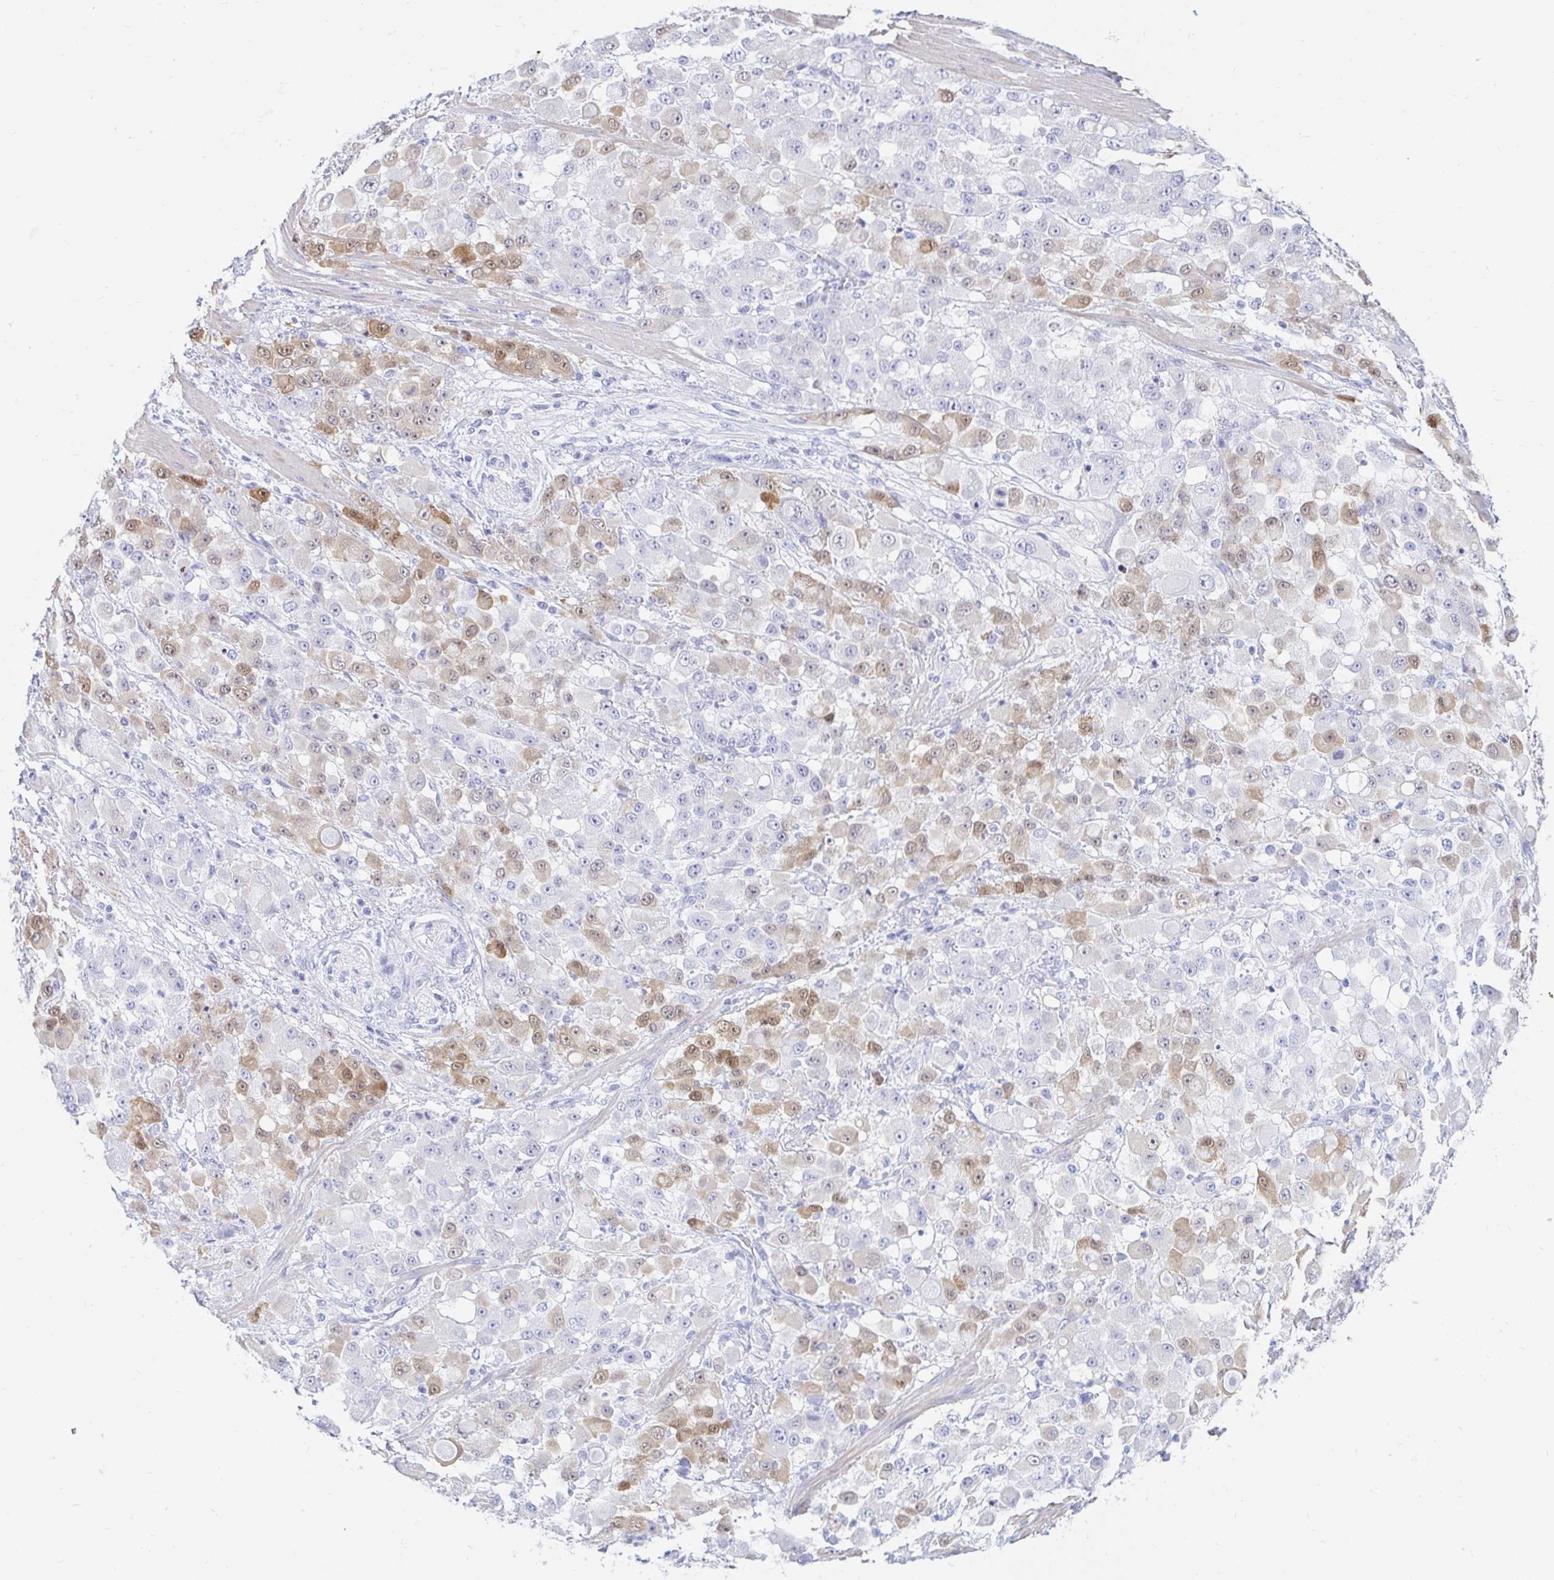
{"staining": {"intensity": "weak", "quantity": "25%-75%", "location": "cytoplasmic/membranous,nuclear"}, "tissue": "stomach cancer", "cell_type": "Tumor cells", "image_type": "cancer", "snomed": [{"axis": "morphology", "description": "Adenocarcinoma, NOS"}, {"axis": "topography", "description": "Stomach"}], "caption": "Human stomach cancer (adenocarcinoma) stained with a brown dye exhibits weak cytoplasmic/membranous and nuclear positive expression in approximately 25%-75% of tumor cells.", "gene": "PPP1R1B", "patient": {"sex": "female", "age": 76}}